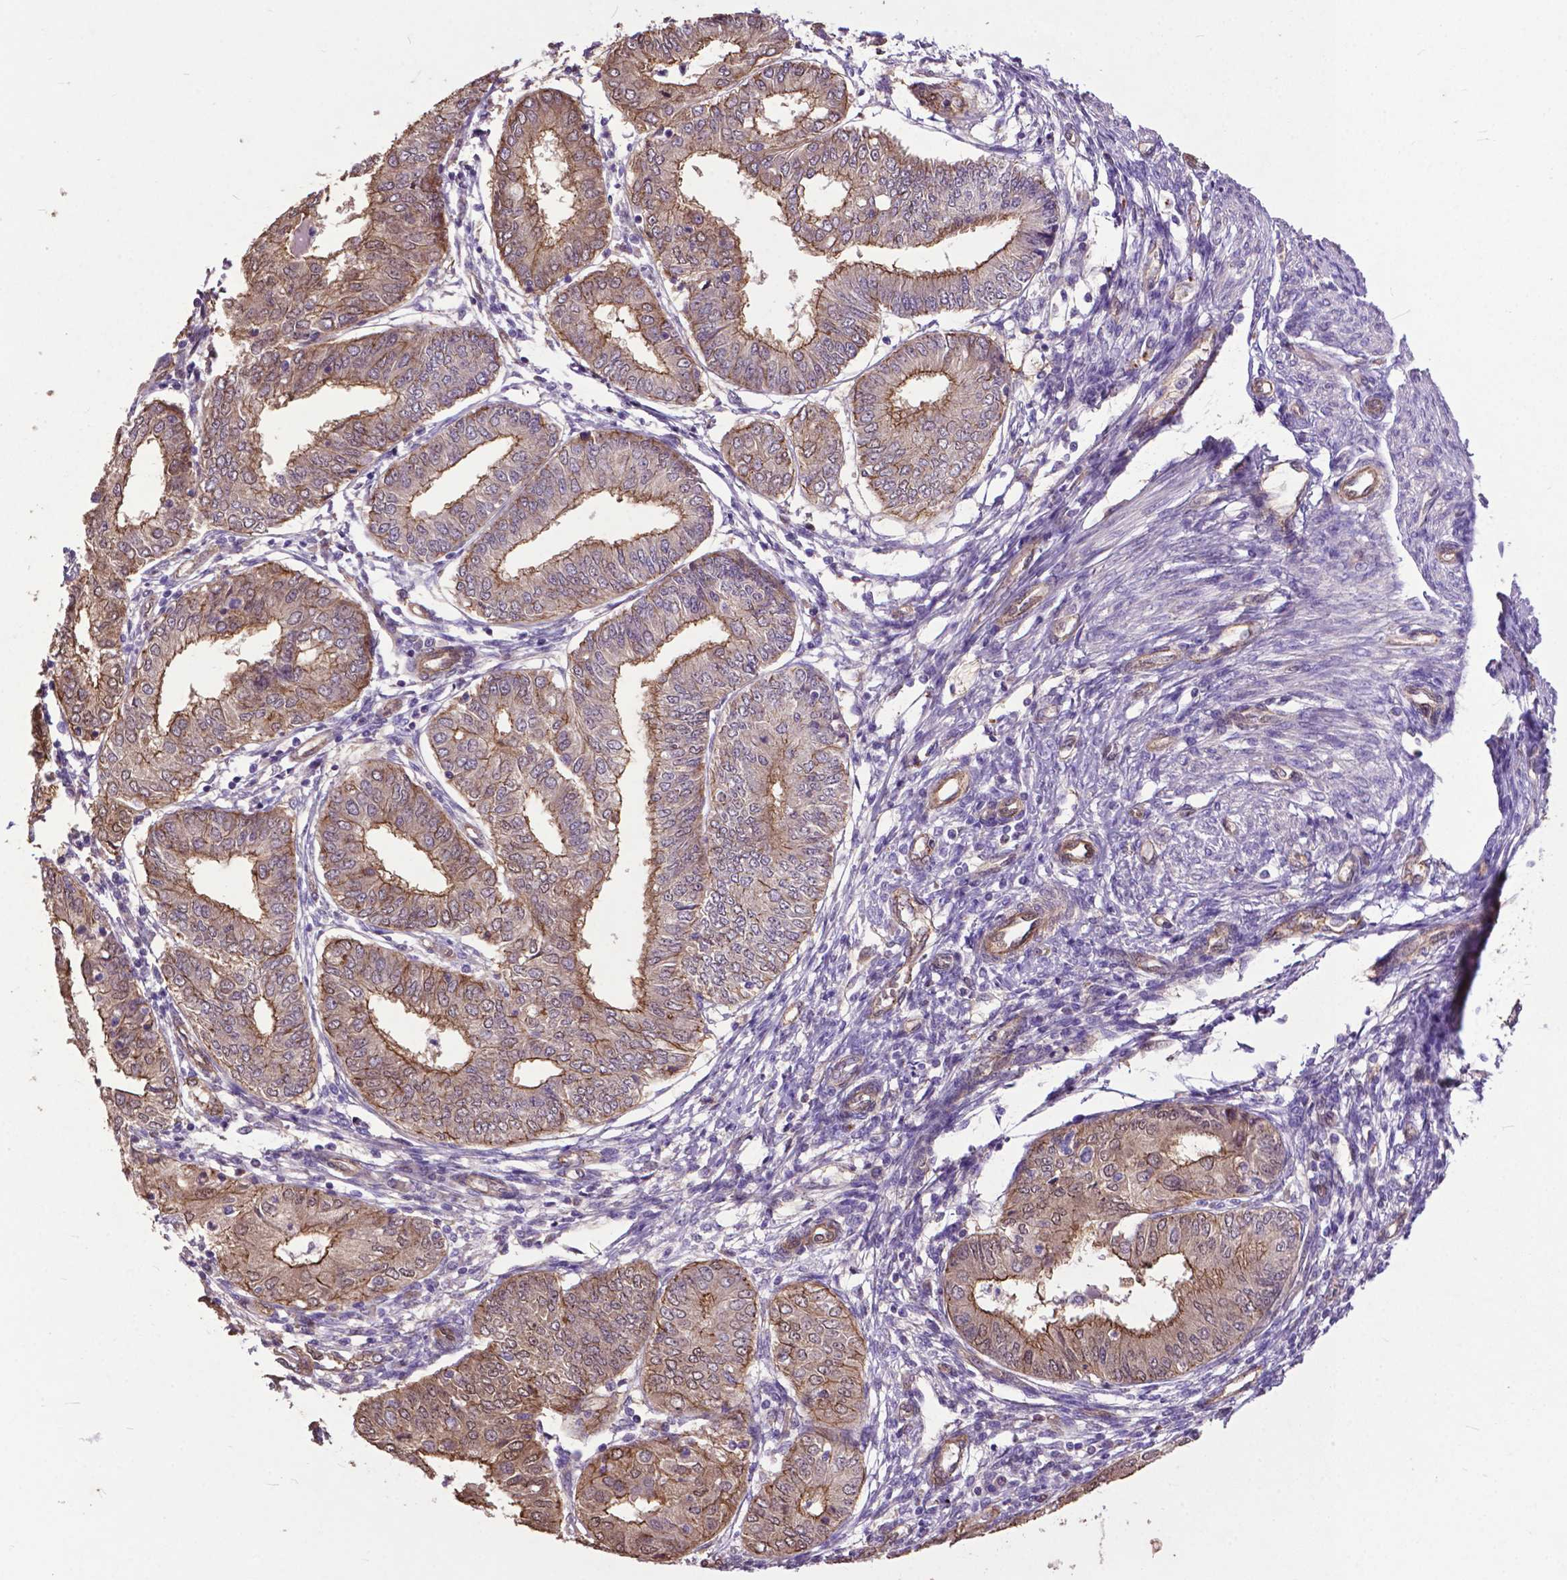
{"staining": {"intensity": "moderate", "quantity": "25%-75%", "location": "cytoplasmic/membranous"}, "tissue": "endometrial cancer", "cell_type": "Tumor cells", "image_type": "cancer", "snomed": [{"axis": "morphology", "description": "Adenocarcinoma, NOS"}, {"axis": "topography", "description": "Endometrium"}], "caption": "Brown immunohistochemical staining in human endometrial cancer demonstrates moderate cytoplasmic/membranous positivity in about 25%-75% of tumor cells.", "gene": "PDLIM1", "patient": {"sex": "female", "age": 68}}